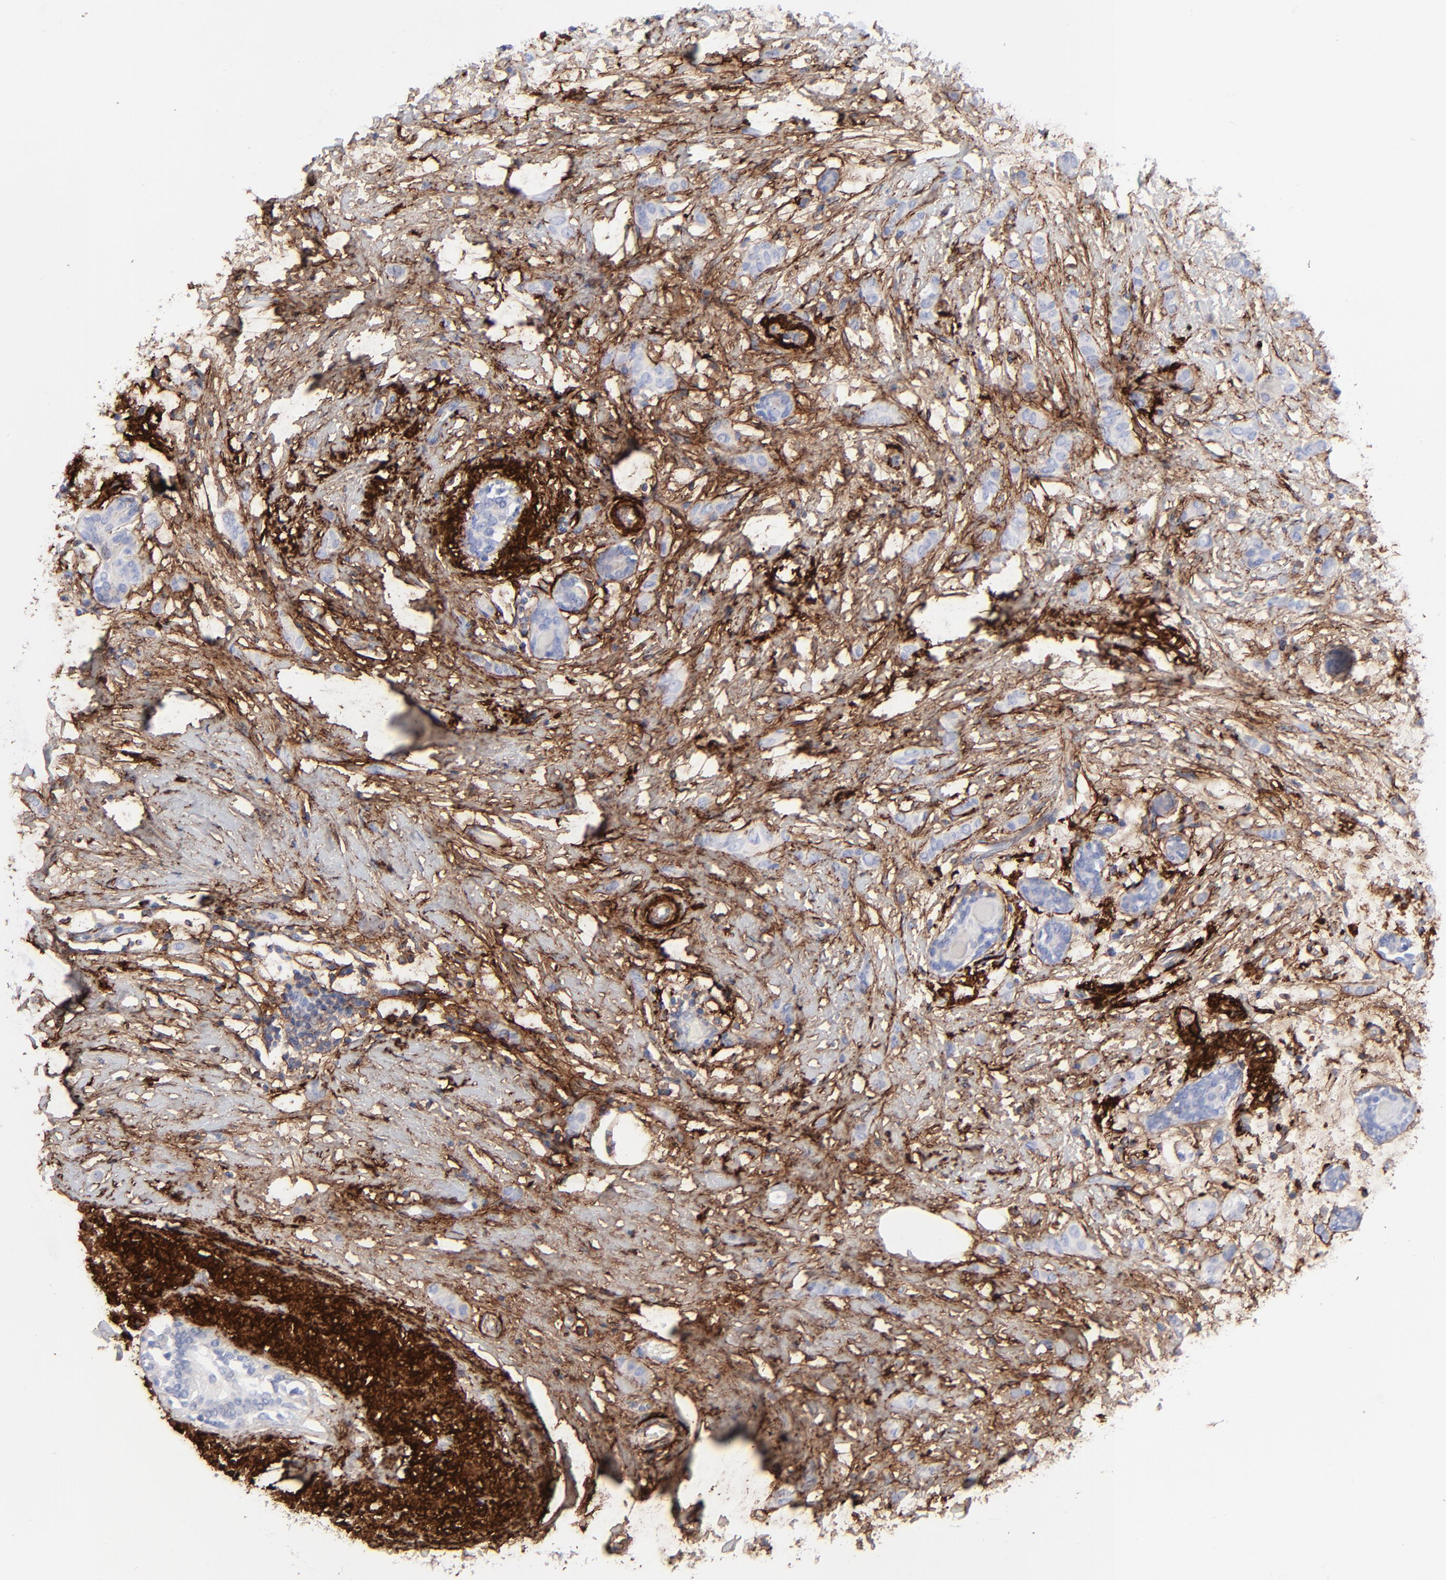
{"staining": {"intensity": "negative", "quantity": "none", "location": "none"}, "tissue": "breast cancer", "cell_type": "Tumor cells", "image_type": "cancer", "snomed": [{"axis": "morphology", "description": "Lobular carcinoma"}, {"axis": "topography", "description": "Breast"}], "caption": "Immunohistochemistry (IHC) of human lobular carcinoma (breast) demonstrates no staining in tumor cells. (IHC, brightfield microscopy, high magnification).", "gene": "FBLN2", "patient": {"sex": "female", "age": 55}}